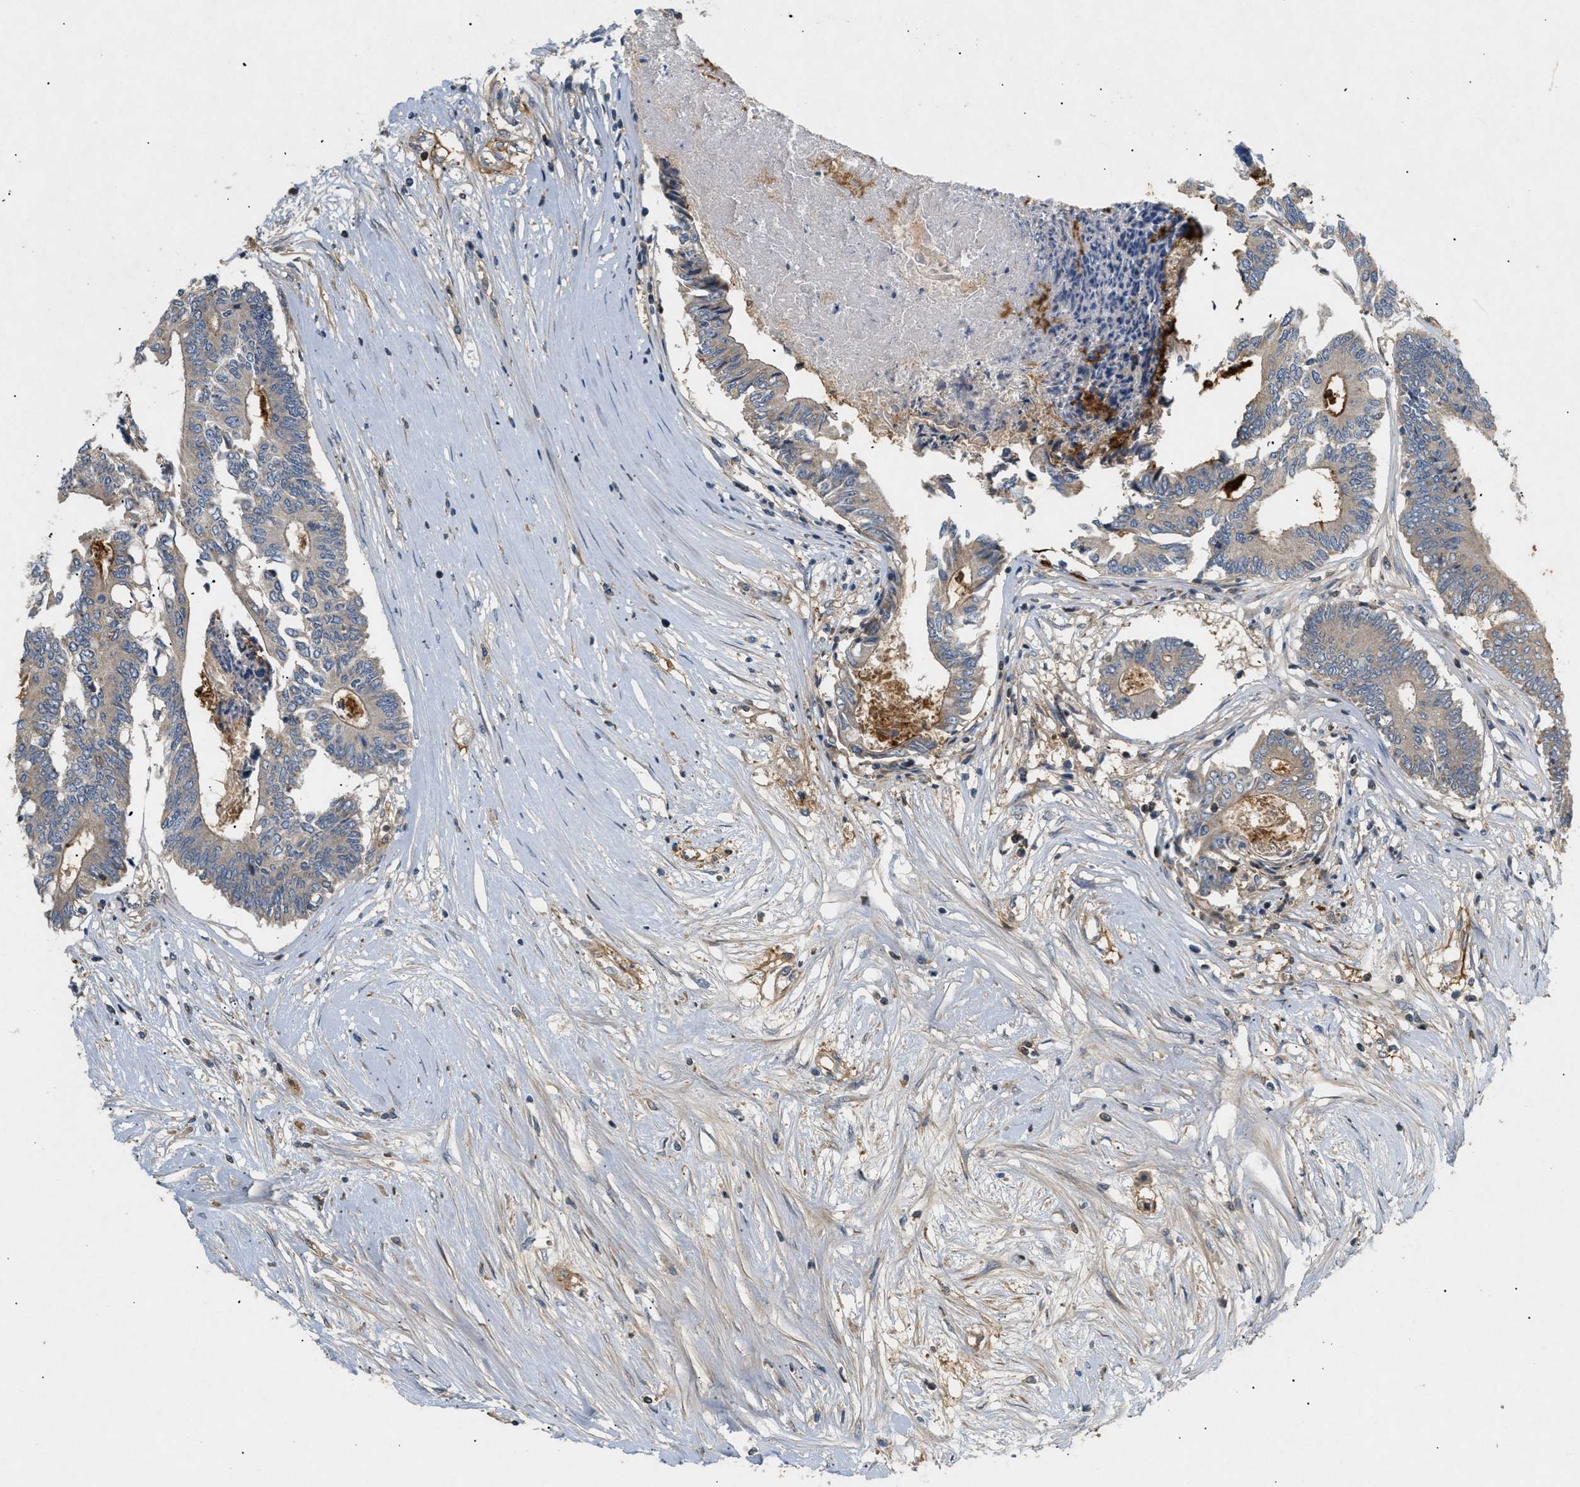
{"staining": {"intensity": "weak", "quantity": "<25%", "location": "cytoplasmic/membranous"}, "tissue": "colorectal cancer", "cell_type": "Tumor cells", "image_type": "cancer", "snomed": [{"axis": "morphology", "description": "Adenocarcinoma, NOS"}, {"axis": "topography", "description": "Rectum"}], "caption": "Tumor cells show no significant staining in colorectal cancer (adenocarcinoma).", "gene": "FARS2", "patient": {"sex": "male", "age": 63}}